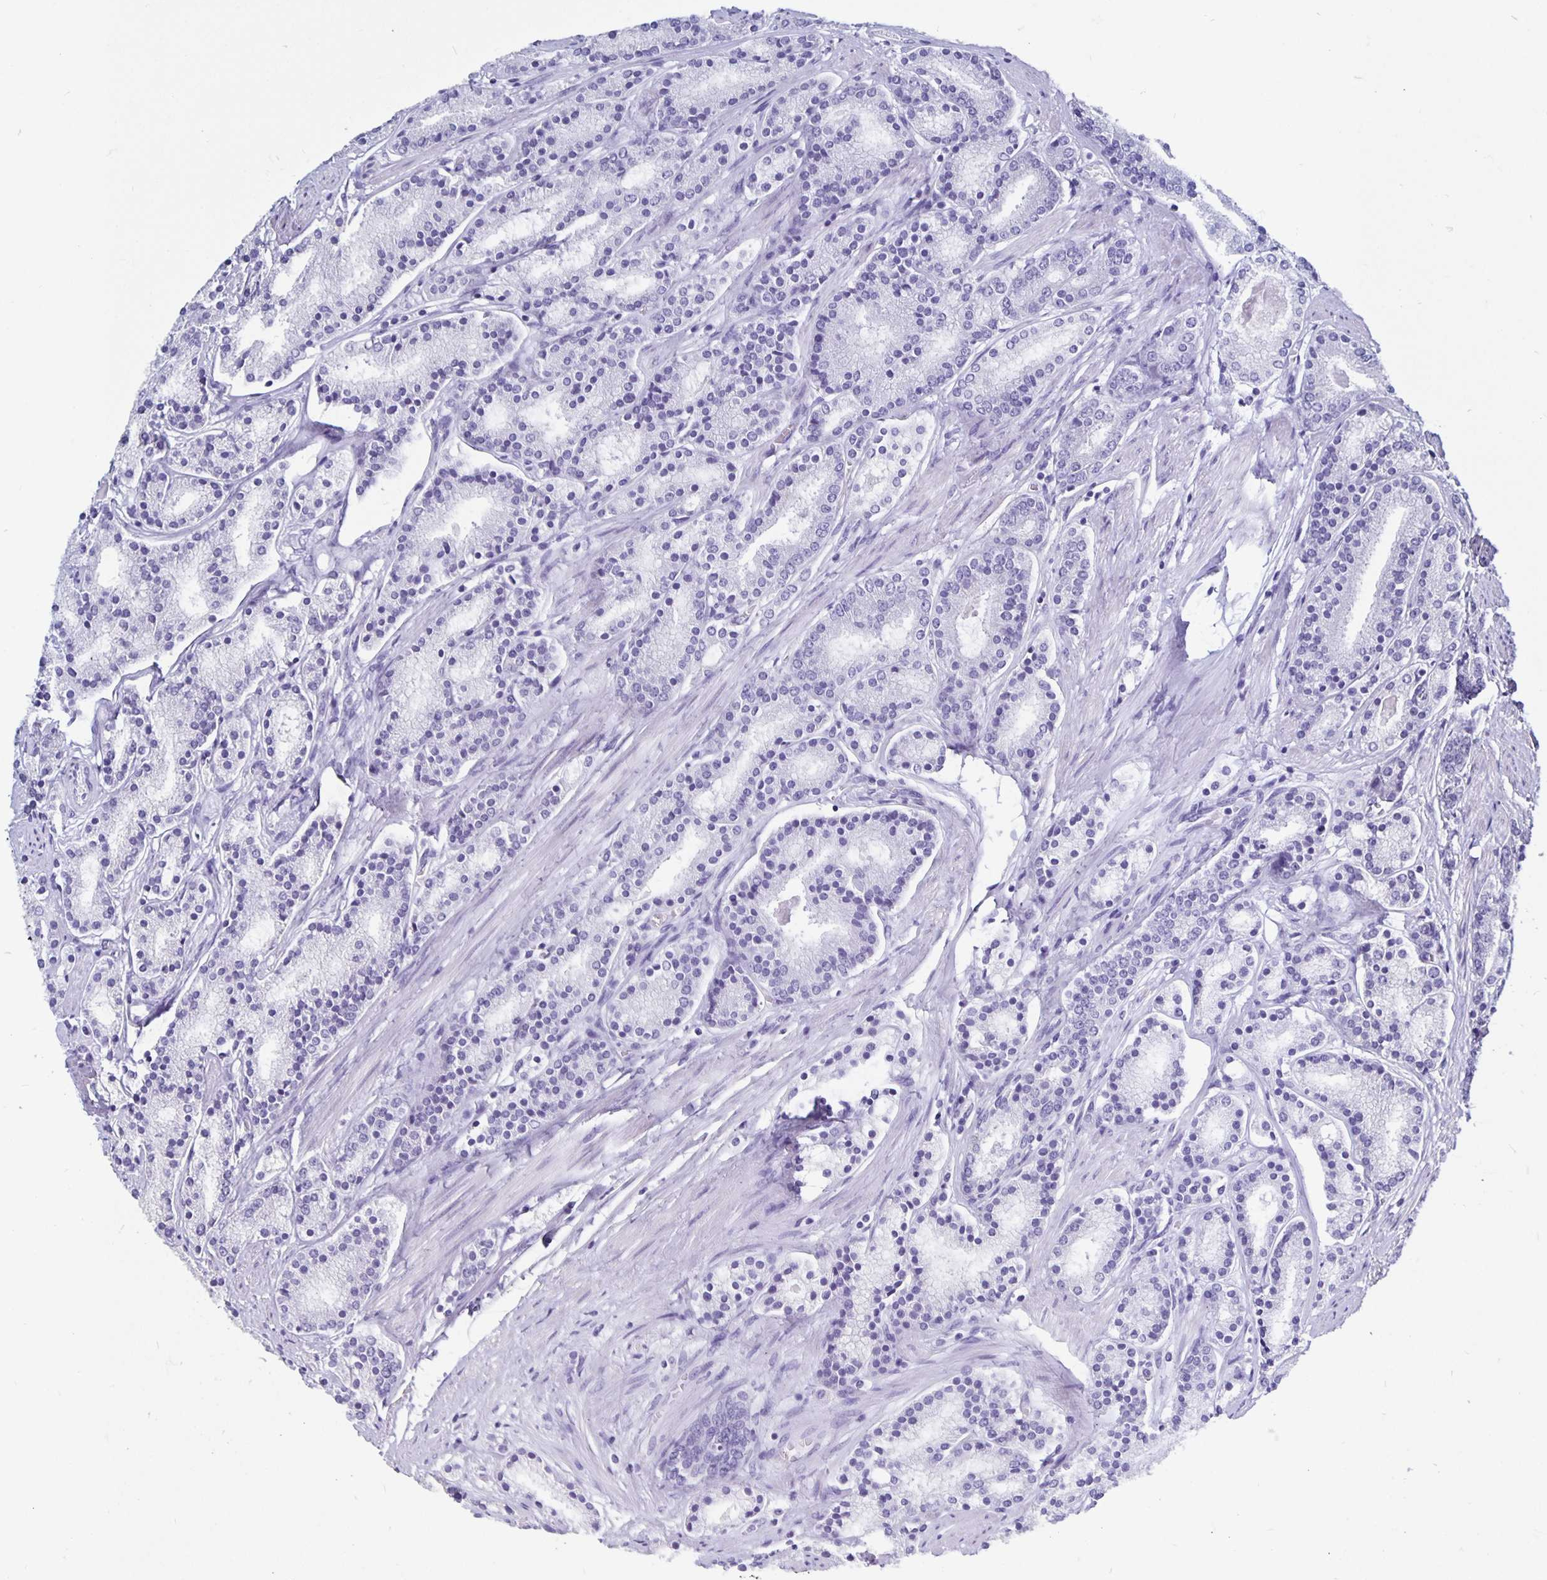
{"staining": {"intensity": "negative", "quantity": "none", "location": "none"}, "tissue": "prostate cancer", "cell_type": "Tumor cells", "image_type": "cancer", "snomed": [{"axis": "morphology", "description": "Adenocarcinoma, High grade"}, {"axis": "topography", "description": "Prostate"}], "caption": "IHC photomicrograph of prostate high-grade adenocarcinoma stained for a protein (brown), which exhibits no positivity in tumor cells.", "gene": "ODF3B", "patient": {"sex": "male", "age": 63}}